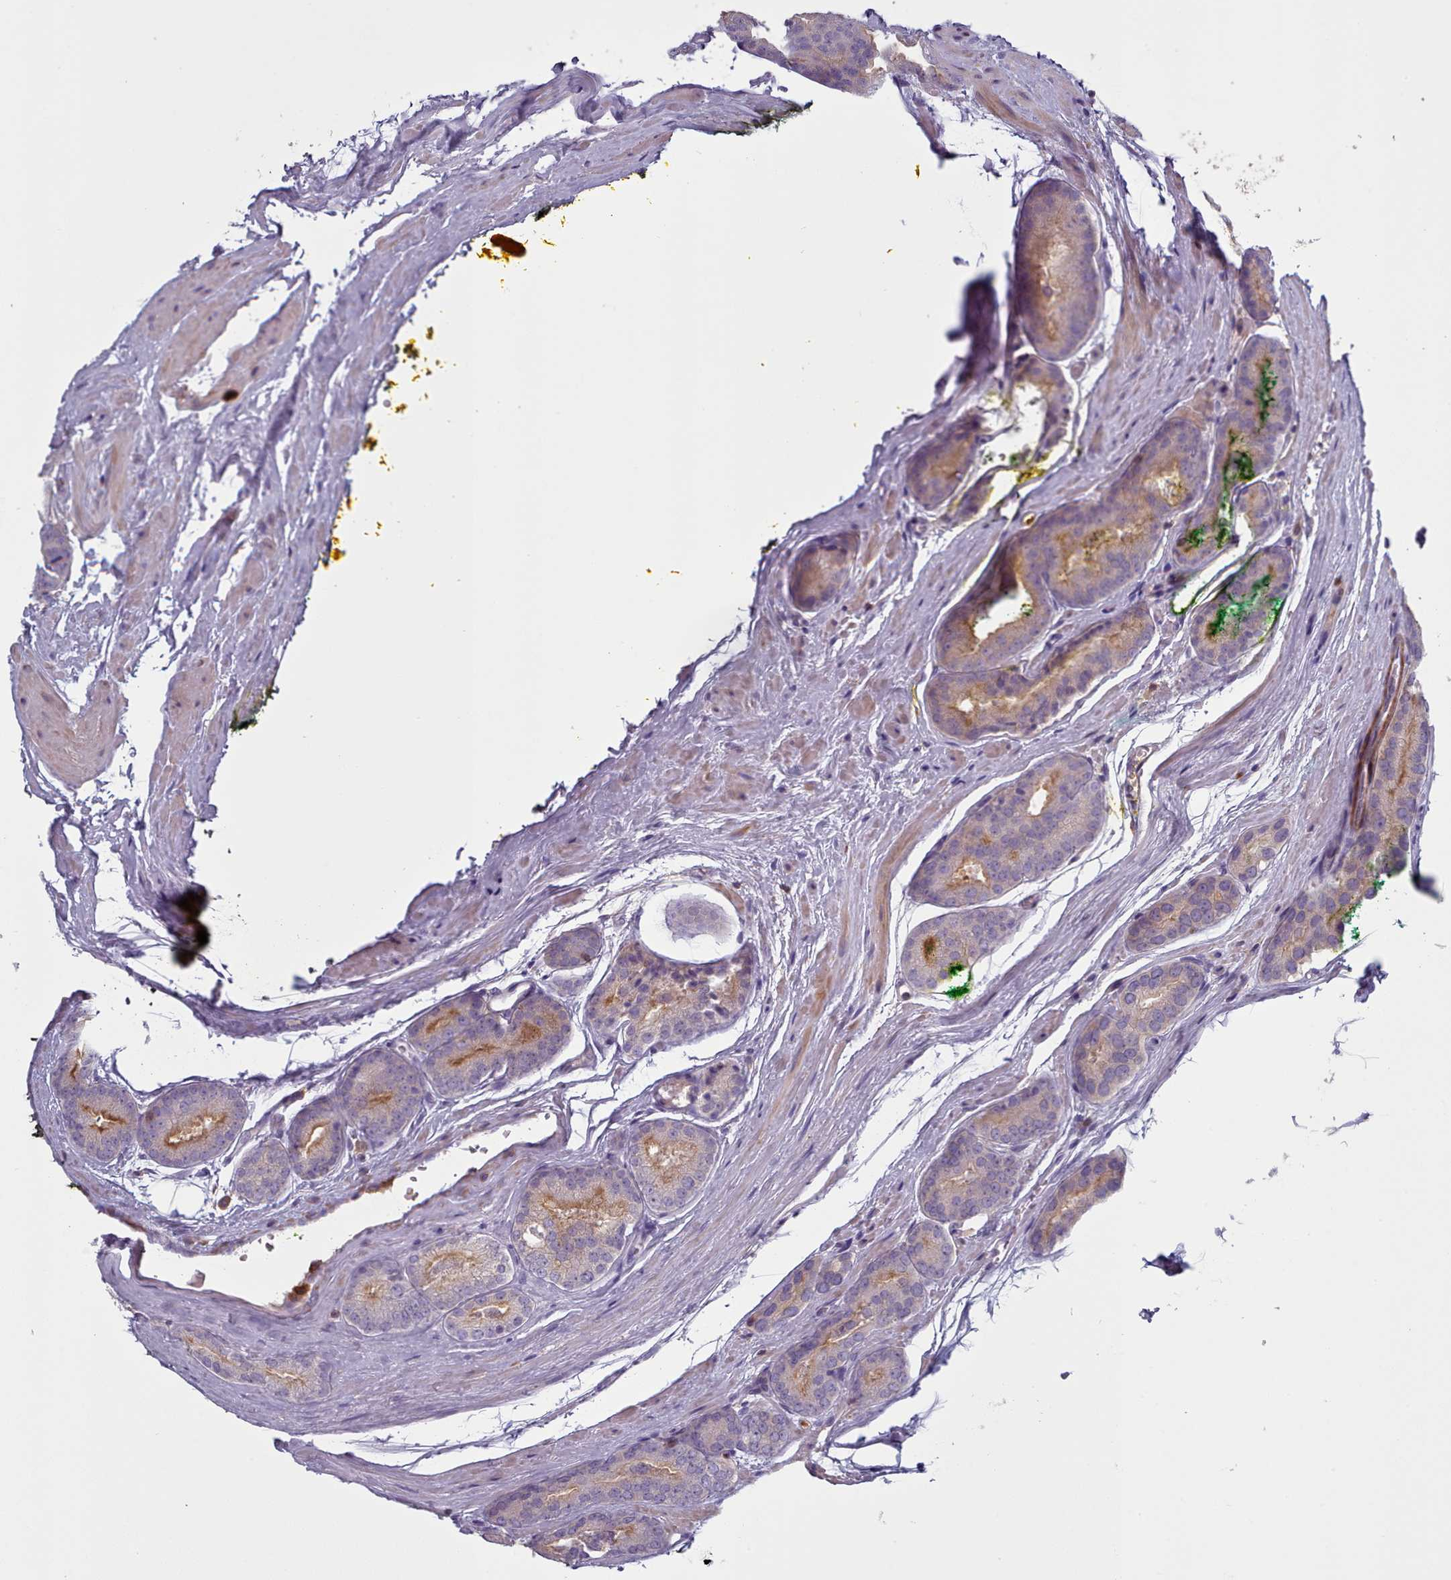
{"staining": {"intensity": "moderate", "quantity": "<25%", "location": "cytoplasmic/membranous"}, "tissue": "prostate cancer", "cell_type": "Tumor cells", "image_type": "cancer", "snomed": [{"axis": "morphology", "description": "Adenocarcinoma, High grade"}, {"axis": "topography", "description": "Prostate"}], "caption": "Moderate cytoplasmic/membranous positivity is identified in approximately <25% of tumor cells in prostate cancer.", "gene": "RAC2", "patient": {"sex": "male", "age": 72}}